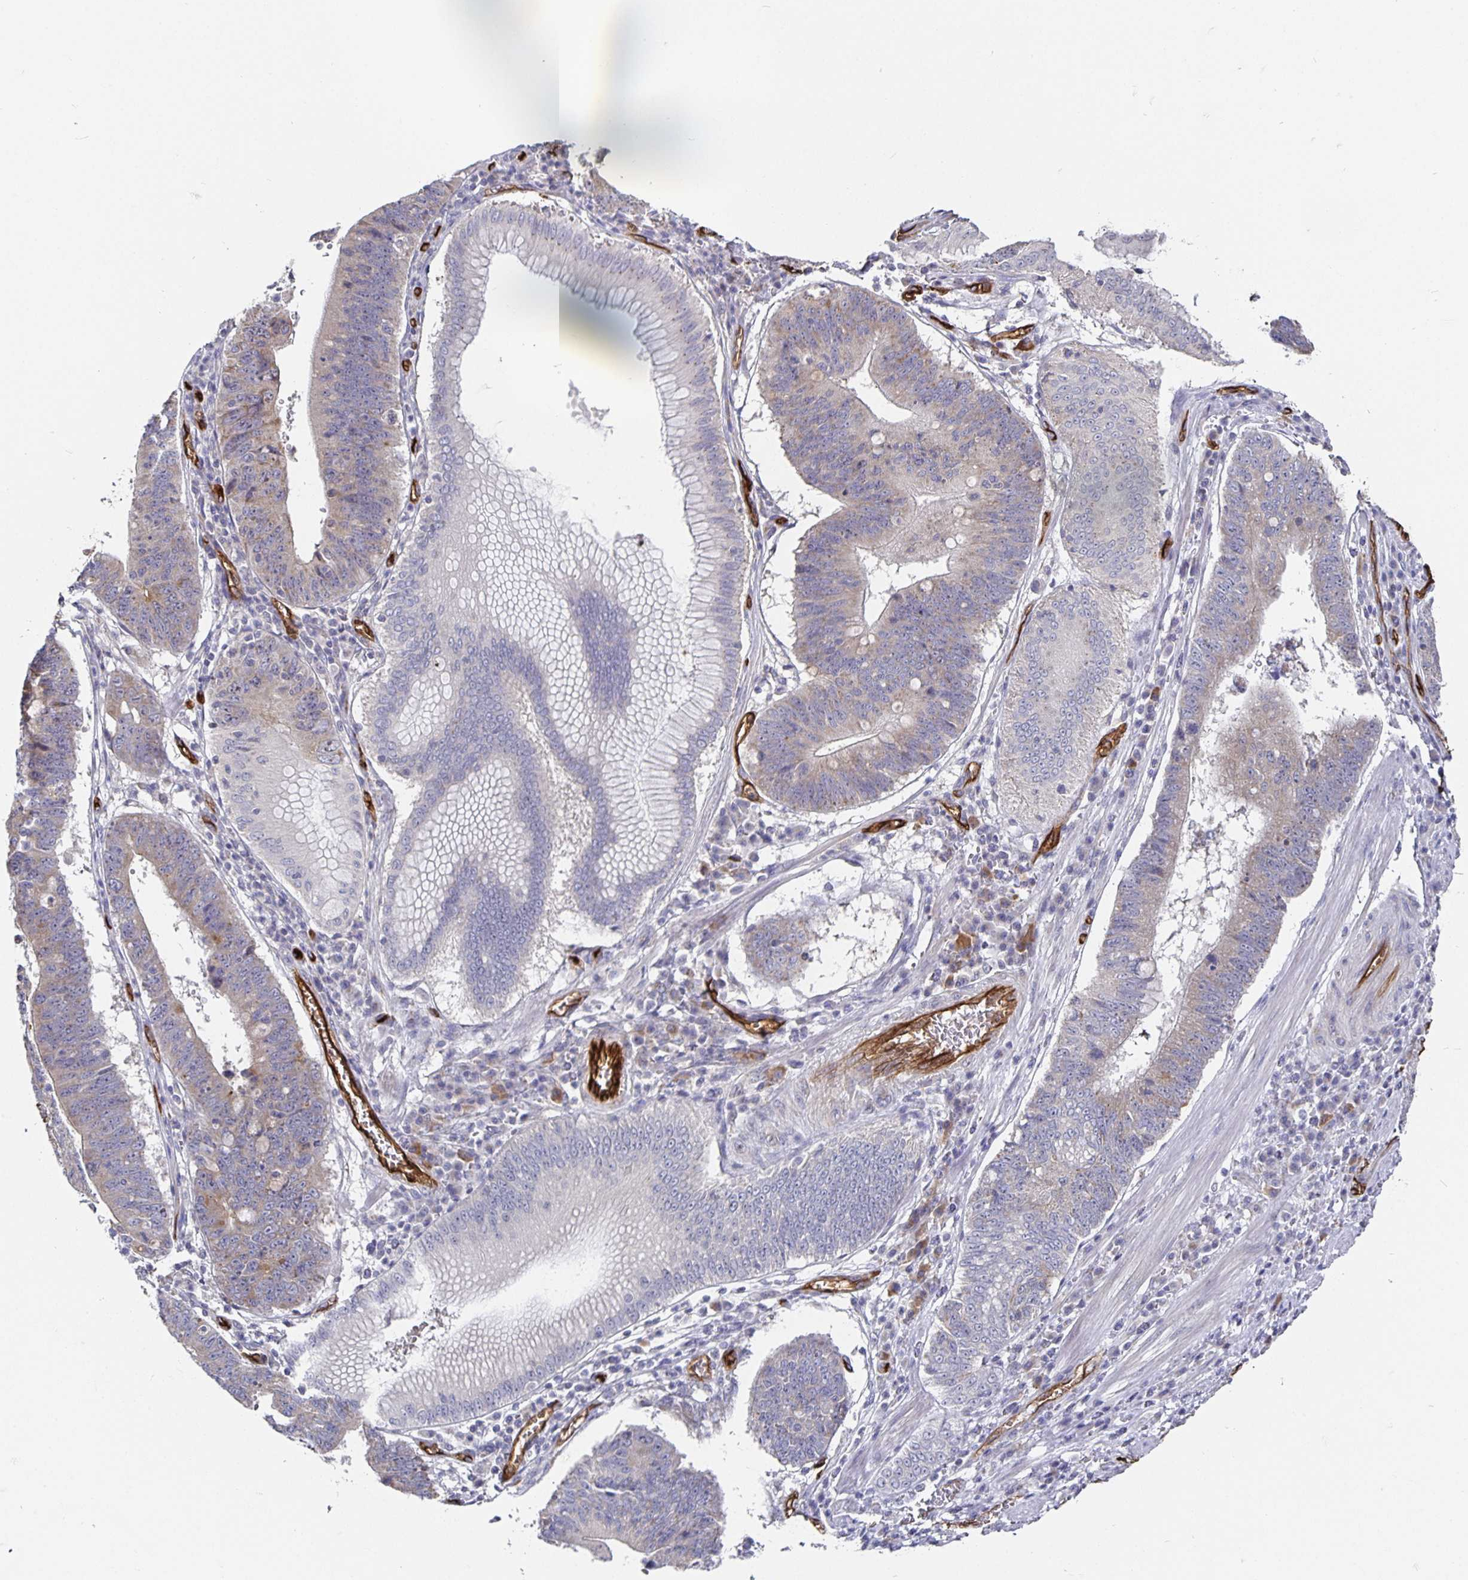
{"staining": {"intensity": "weak", "quantity": "<25%", "location": "cytoplasmic/membranous"}, "tissue": "stomach cancer", "cell_type": "Tumor cells", "image_type": "cancer", "snomed": [{"axis": "morphology", "description": "Adenocarcinoma, NOS"}, {"axis": "topography", "description": "Stomach"}], "caption": "Stomach adenocarcinoma was stained to show a protein in brown. There is no significant expression in tumor cells.", "gene": "PODXL", "patient": {"sex": "male", "age": 59}}